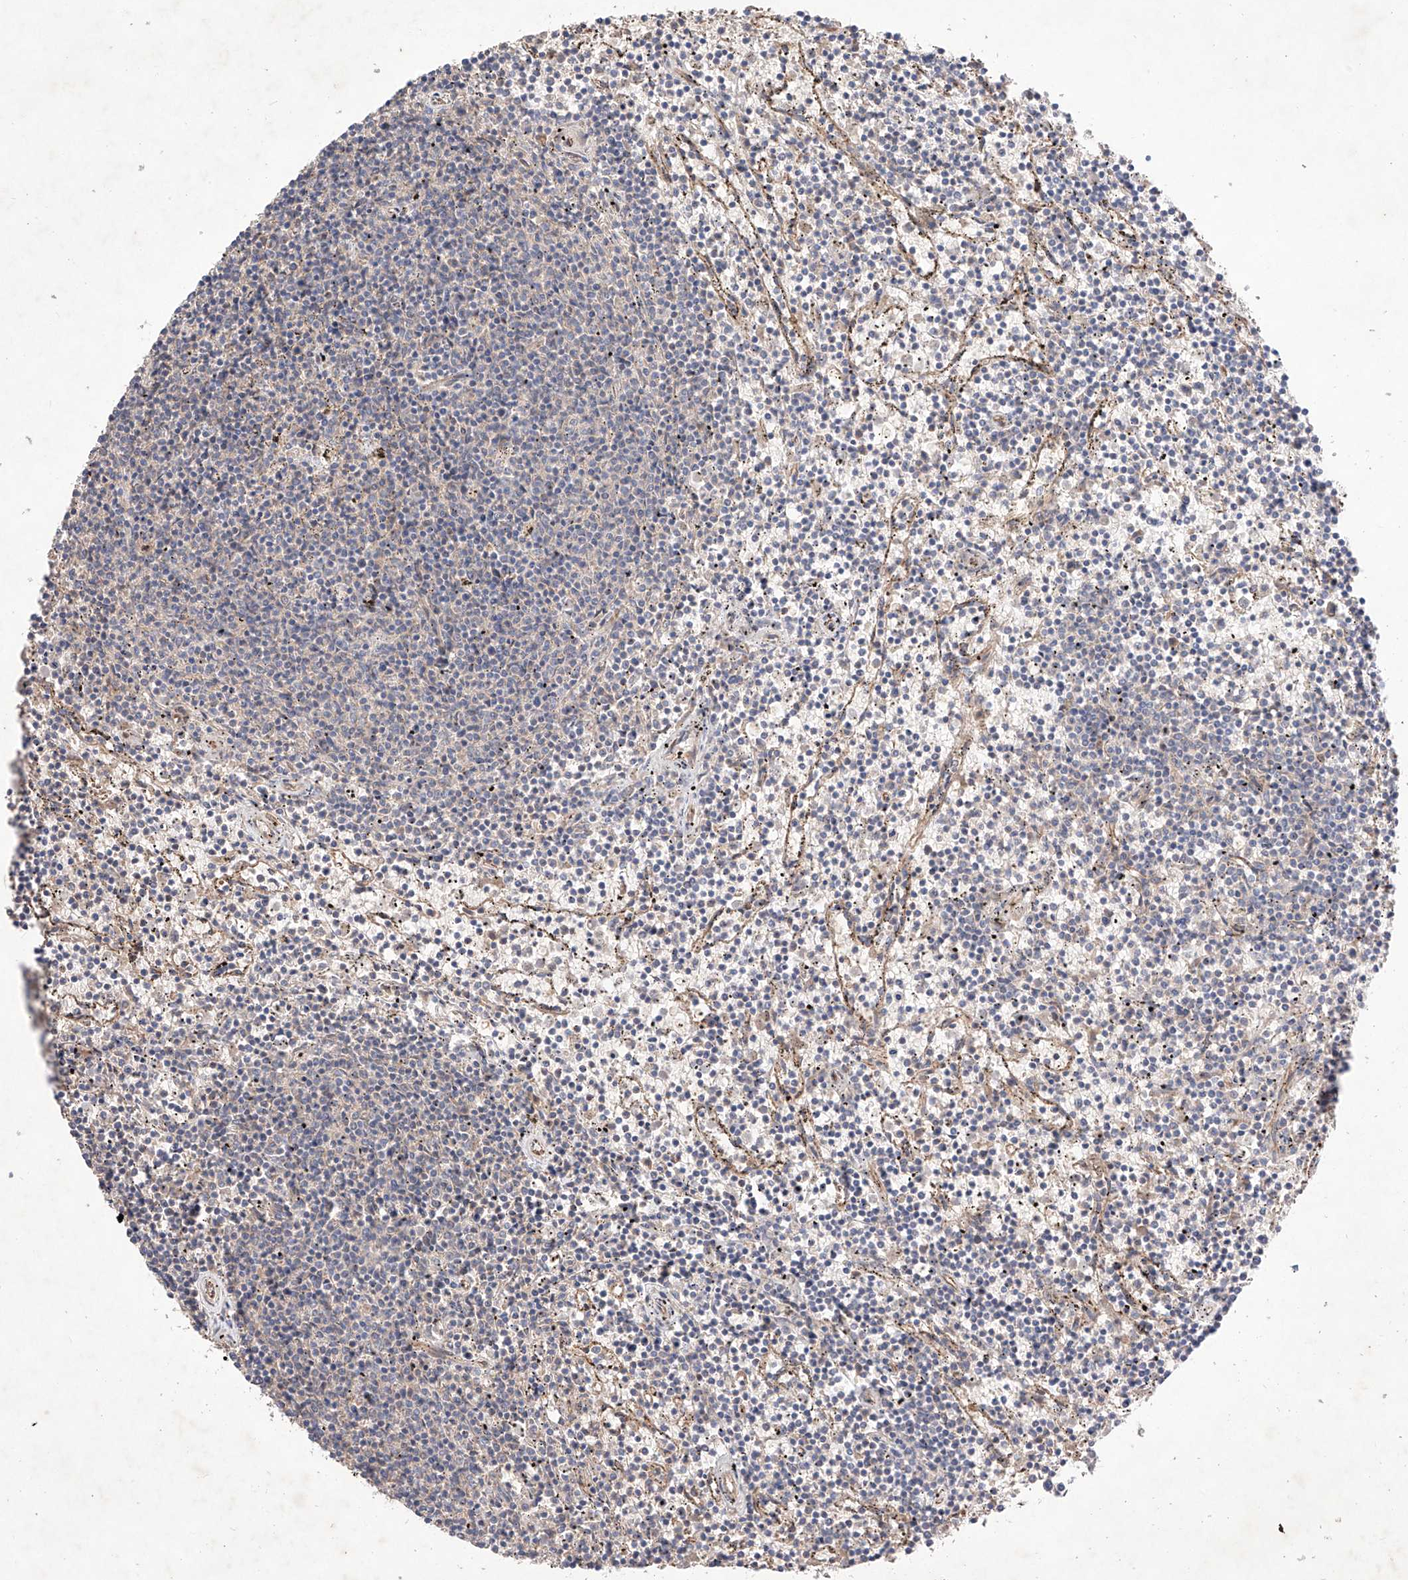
{"staining": {"intensity": "negative", "quantity": "none", "location": "none"}, "tissue": "lymphoma", "cell_type": "Tumor cells", "image_type": "cancer", "snomed": [{"axis": "morphology", "description": "Malignant lymphoma, non-Hodgkin's type, Low grade"}, {"axis": "topography", "description": "Spleen"}], "caption": "Immunohistochemistry of human malignant lymphoma, non-Hodgkin's type (low-grade) demonstrates no staining in tumor cells. The staining is performed using DAB brown chromogen with nuclei counter-stained in using hematoxylin.", "gene": "C6orf62", "patient": {"sex": "female", "age": 50}}